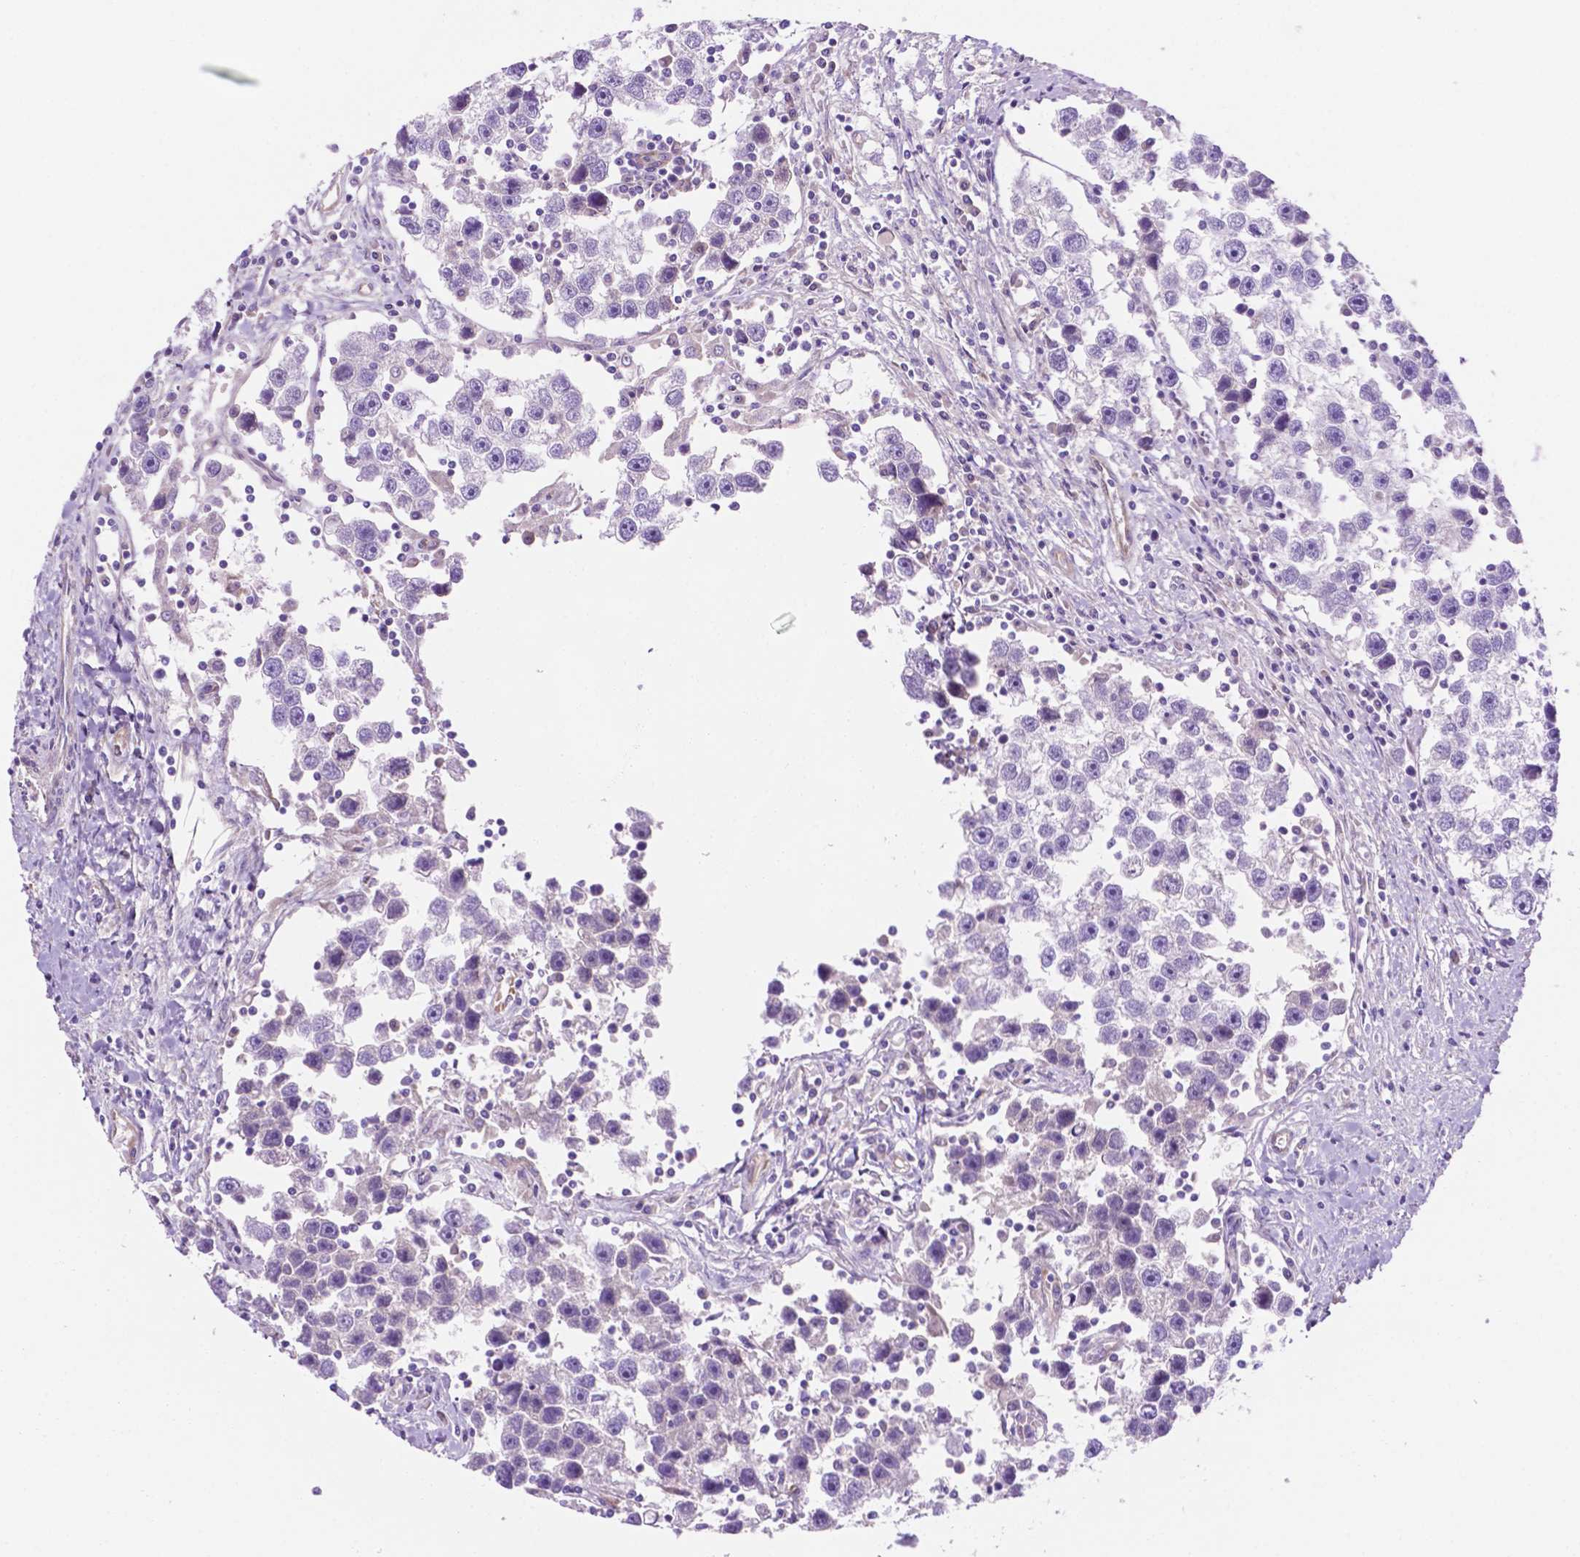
{"staining": {"intensity": "negative", "quantity": "none", "location": "none"}, "tissue": "testis cancer", "cell_type": "Tumor cells", "image_type": "cancer", "snomed": [{"axis": "morphology", "description": "Seminoma, NOS"}, {"axis": "topography", "description": "Testis"}], "caption": "Tumor cells are negative for brown protein staining in testis seminoma.", "gene": "CEACAM7", "patient": {"sex": "male", "age": 30}}